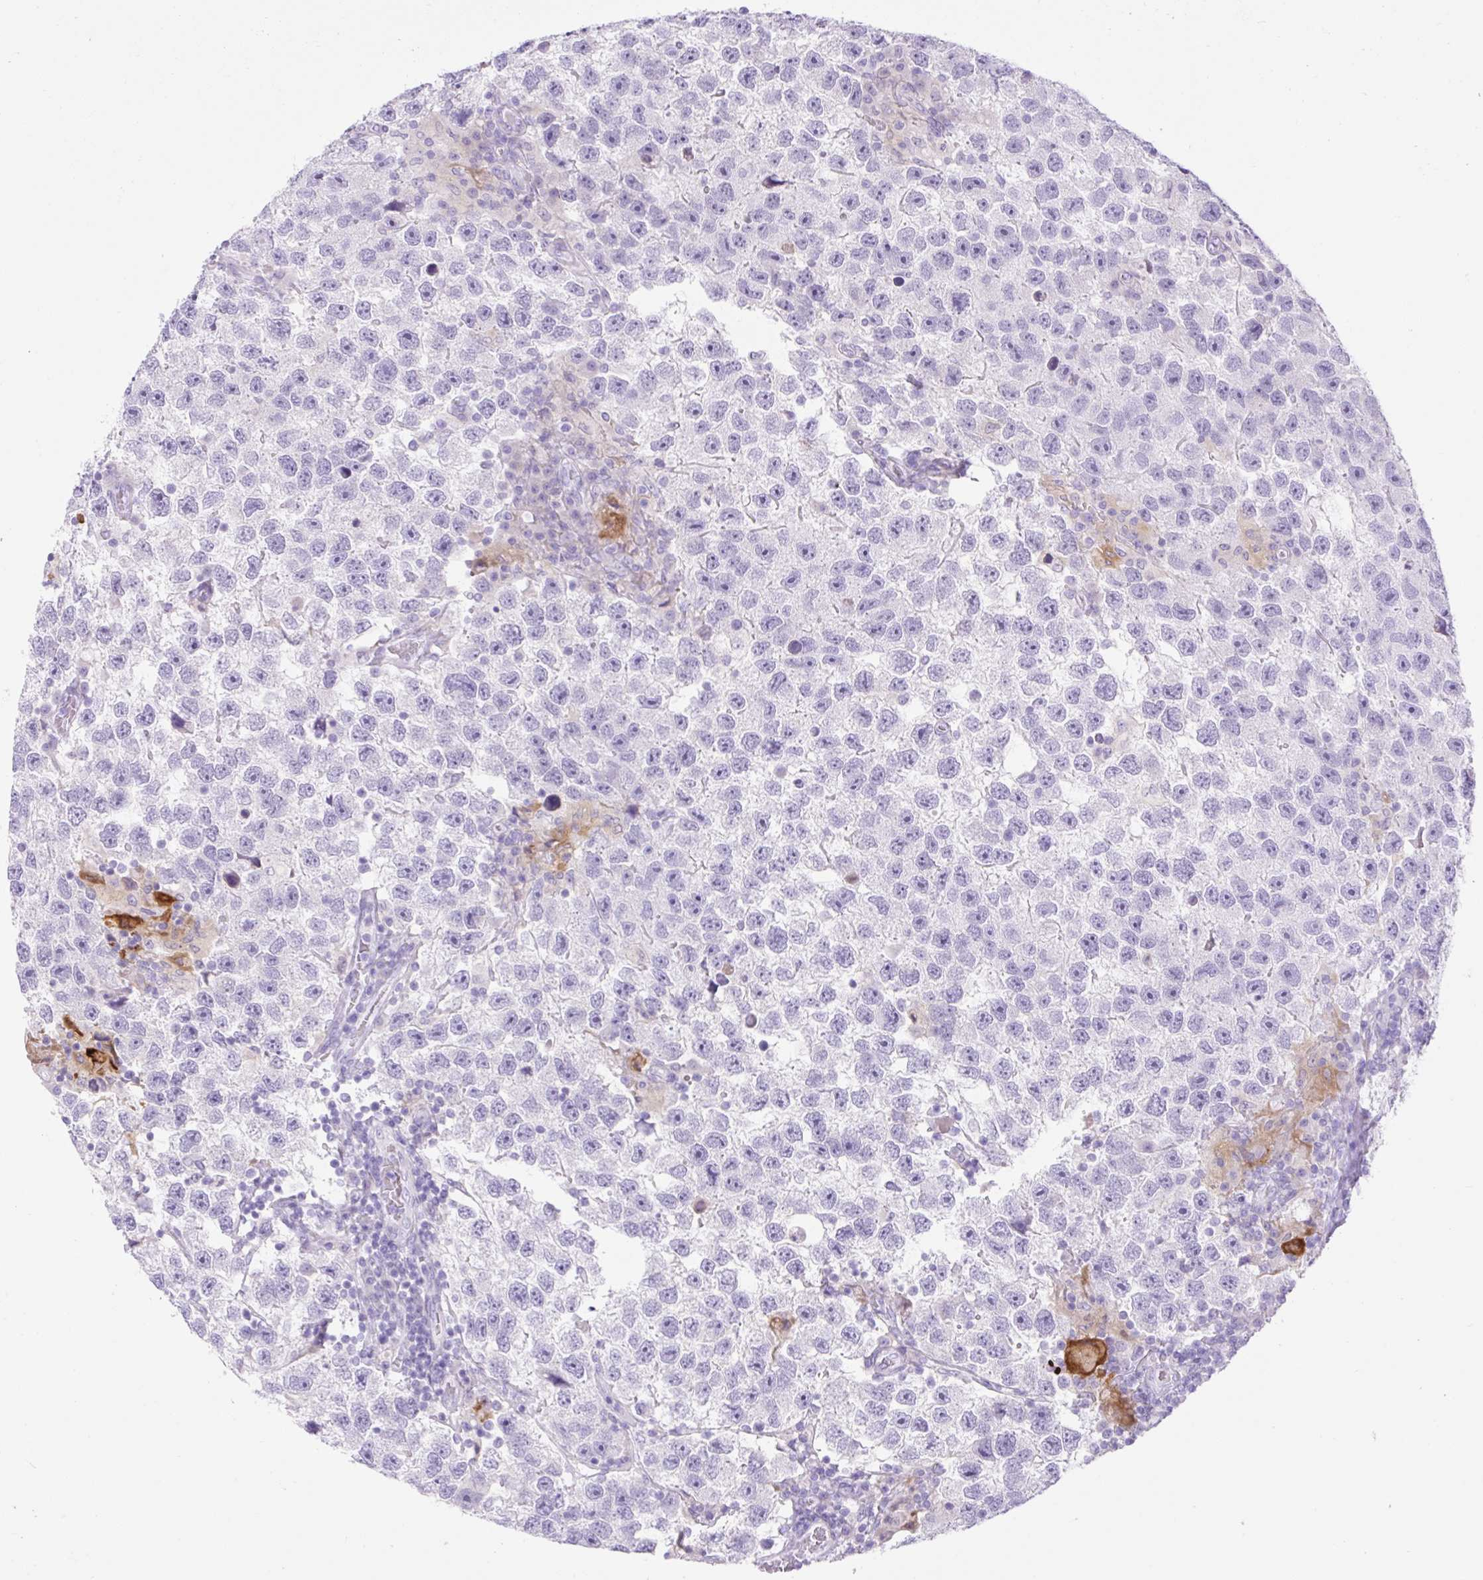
{"staining": {"intensity": "negative", "quantity": "none", "location": "none"}, "tissue": "testis cancer", "cell_type": "Tumor cells", "image_type": "cancer", "snomed": [{"axis": "morphology", "description": "Seminoma, NOS"}, {"axis": "topography", "description": "Testis"}], "caption": "An immunohistochemistry image of testis cancer (seminoma) is shown. There is no staining in tumor cells of testis cancer (seminoma).", "gene": "SLC25A40", "patient": {"sex": "male", "age": 26}}